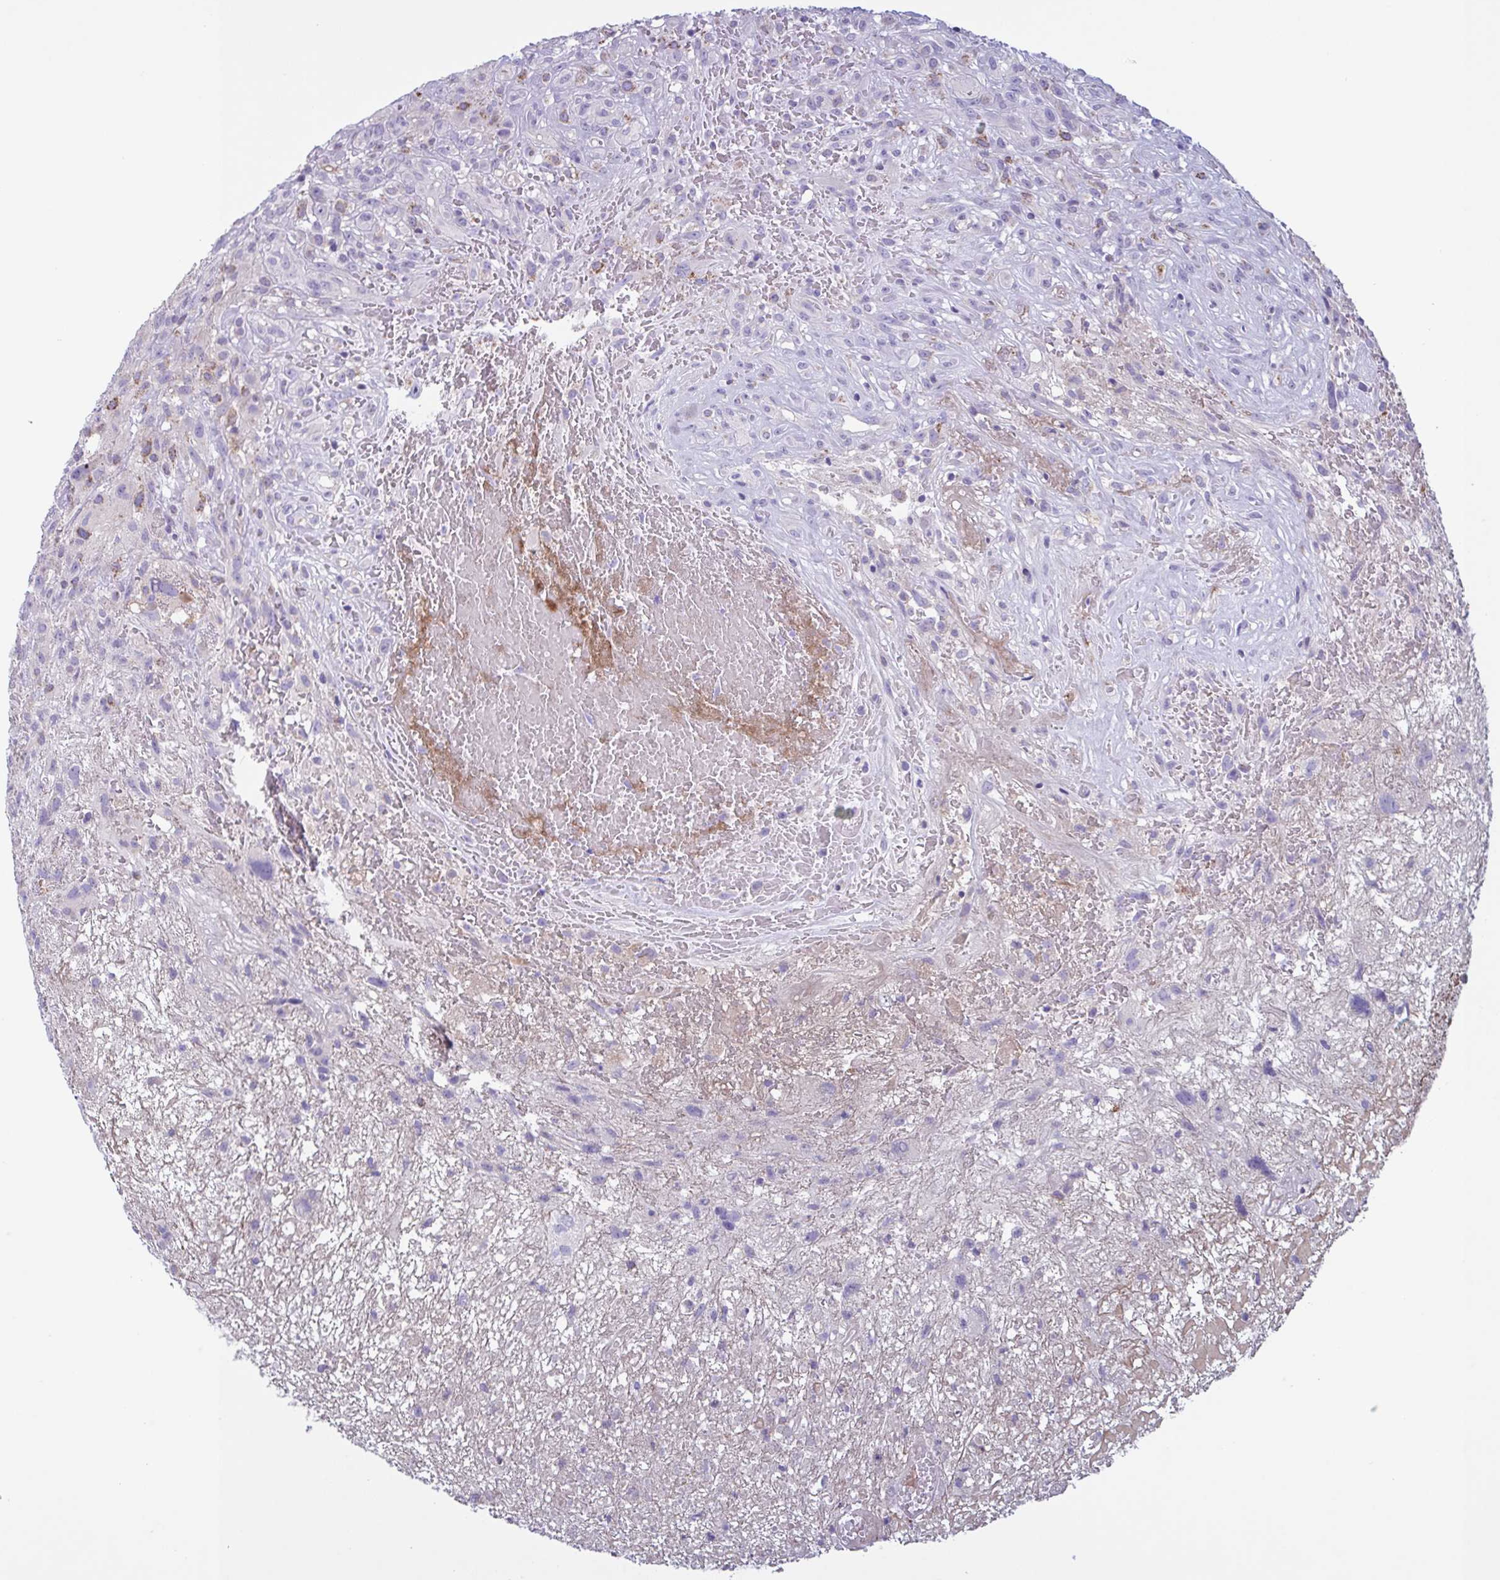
{"staining": {"intensity": "negative", "quantity": "none", "location": "none"}, "tissue": "glioma", "cell_type": "Tumor cells", "image_type": "cancer", "snomed": [{"axis": "morphology", "description": "Glioma, malignant, High grade"}, {"axis": "topography", "description": "Brain"}], "caption": "Micrograph shows no protein expression in tumor cells of glioma tissue. (DAB (3,3'-diaminobenzidine) immunohistochemistry visualized using brightfield microscopy, high magnification).", "gene": "F13B", "patient": {"sex": "male", "age": 46}}